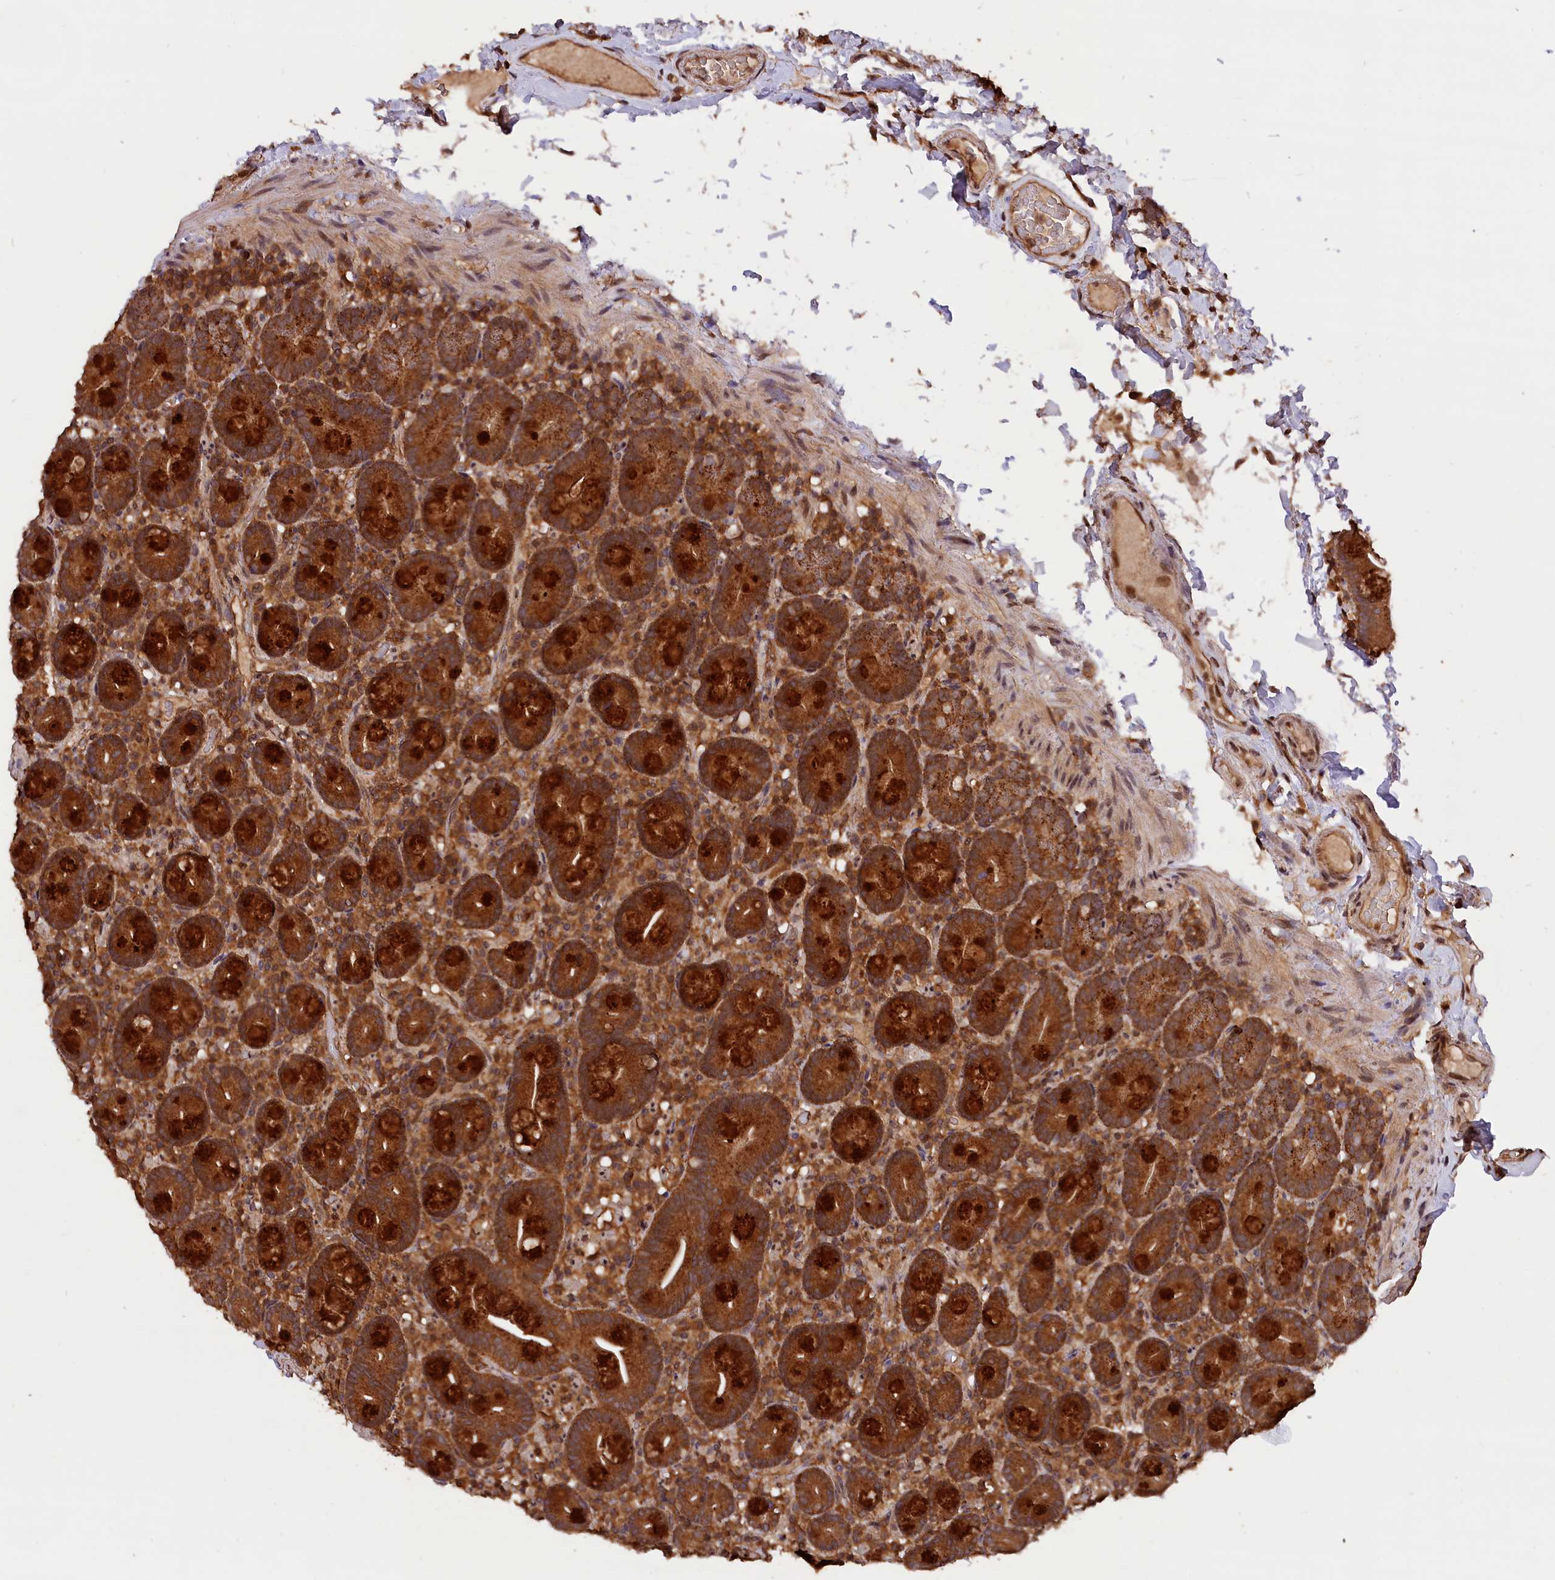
{"staining": {"intensity": "strong", "quantity": ">75%", "location": "cytoplasmic/membranous"}, "tissue": "small intestine", "cell_type": "Glandular cells", "image_type": "normal", "snomed": [{"axis": "morphology", "description": "Normal tissue, NOS"}, {"axis": "topography", "description": "Small intestine"}], "caption": "Benign small intestine exhibits strong cytoplasmic/membranous positivity in about >75% of glandular cells The protein of interest is shown in brown color, while the nuclei are stained blue..", "gene": "IST1", "patient": {"sex": "female", "age": 68}}